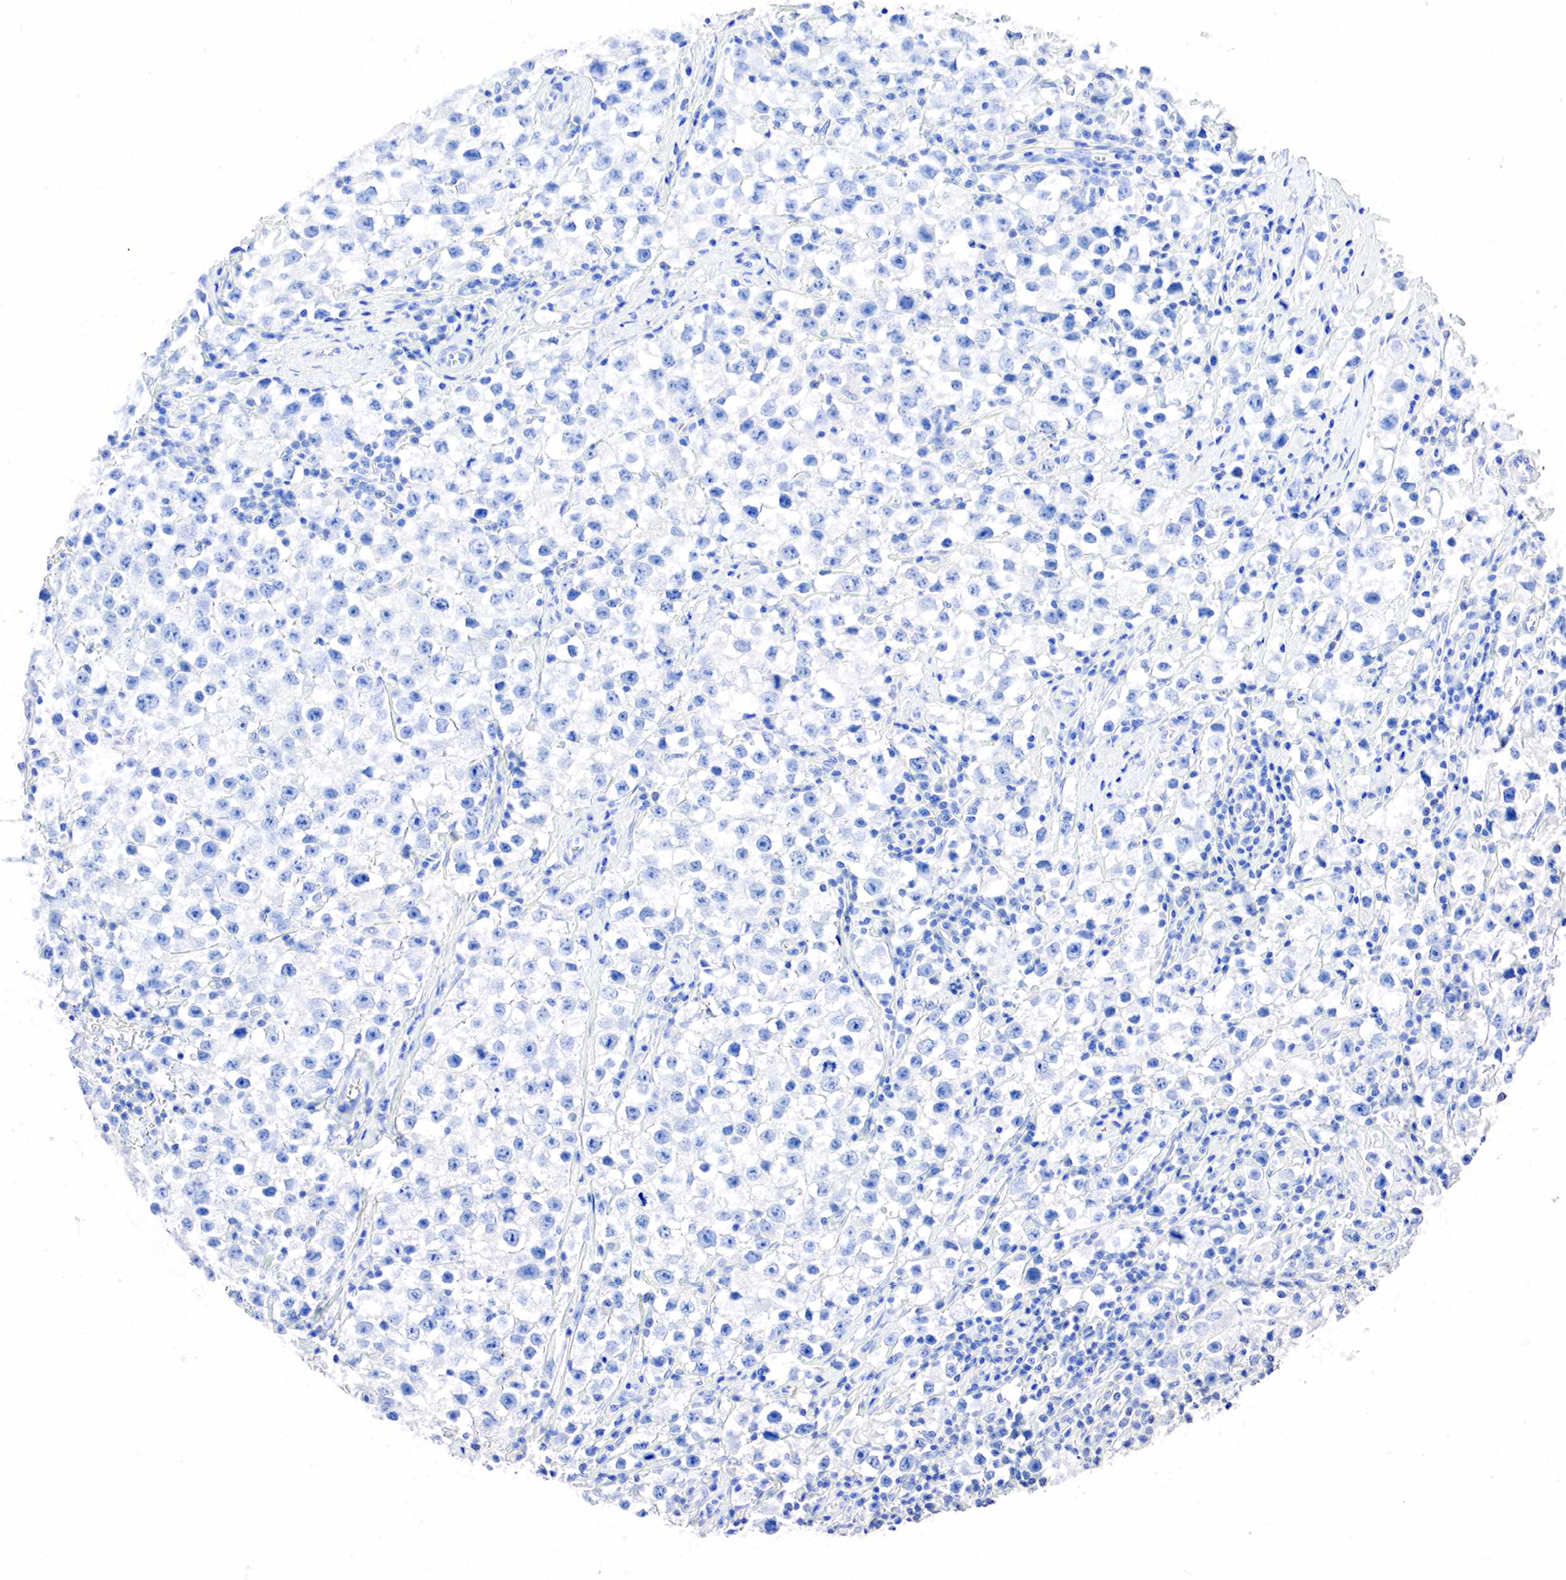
{"staining": {"intensity": "negative", "quantity": "none", "location": "none"}, "tissue": "testis cancer", "cell_type": "Tumor cells", "image_type": "cancer", "snomed": [{"axis": "morphology", "description": "Seminoma, NOS"}, {"axis": "topography", "description": "Testis"}], "caption": "Immunohistochemistry image of seminoma (testis) stained for a protein (brown), which reveals no expression in tumor cells.", "gene": "SST", "patient": {"sex": "male", "age": 35}}